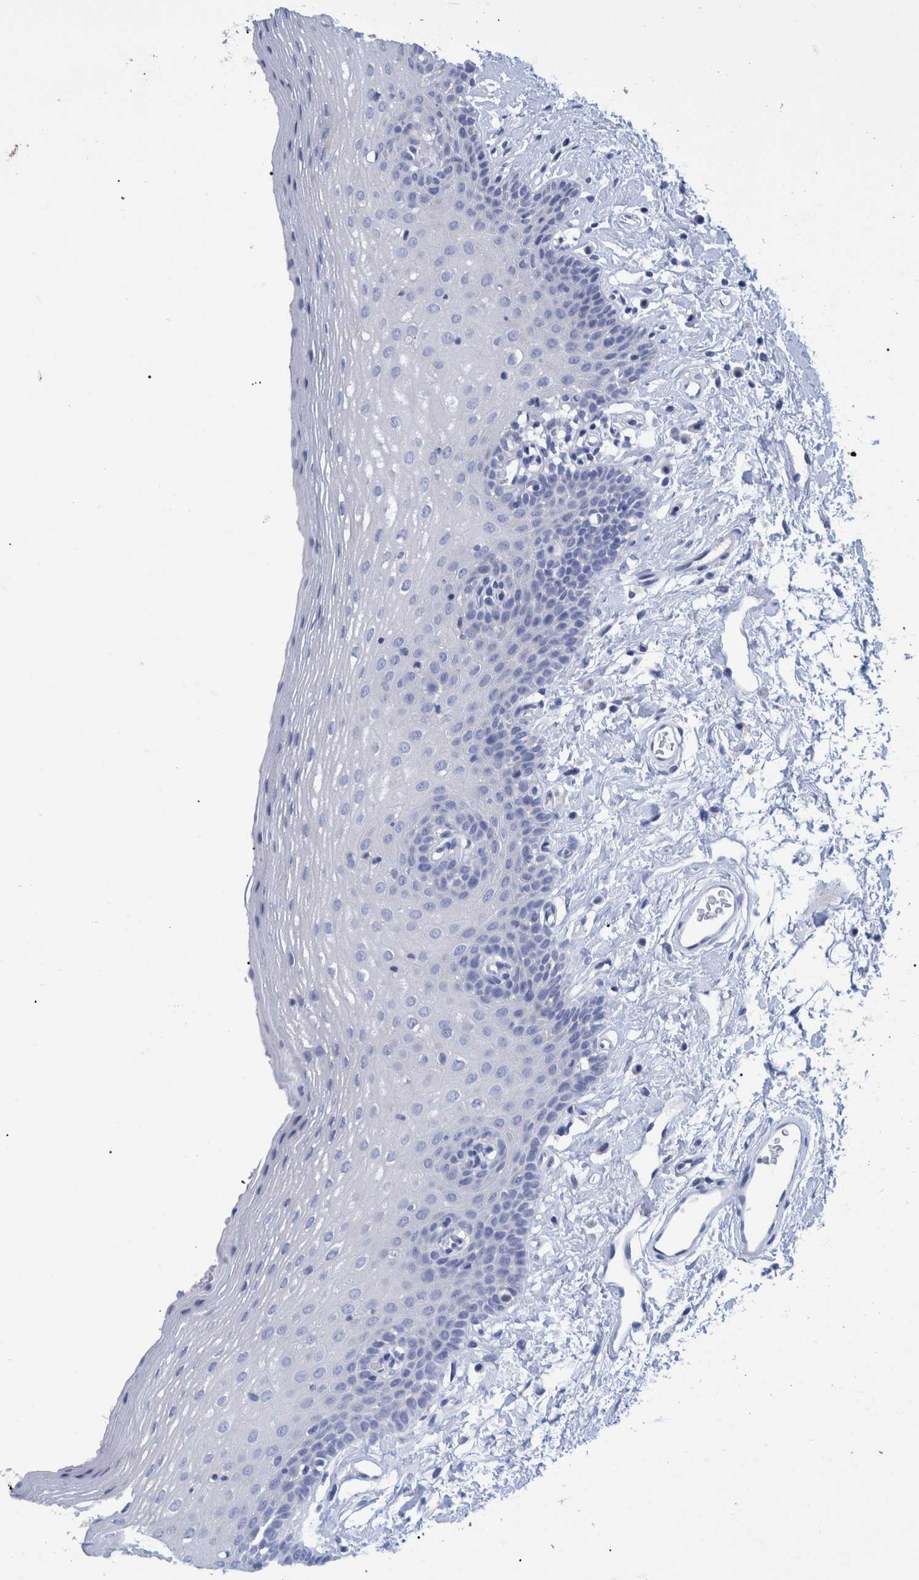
{"staining": {"intensity": "negative", "quantity": "none", "location": "none"}, "tissue": "oral mucosa", "cell_type": "Squamous epithelial cells", "image_type": "normal", "snomed": [{"axis": "morphology", "description": "Normal tissue, NOS"}, {"axis": "topography", "description": "Oral tissue"}], "caption": "A high-resolution micrograph shows immunohistochemistry (IHC) staining of benign oral mucosa, which reveals no significant staining in squamous epithelial cells. (Immunohistochemistry (ihc), brightfield microscopy, high magnification).", "gene": "MKS1", "patient": {"sex": "male", "age": 66}}